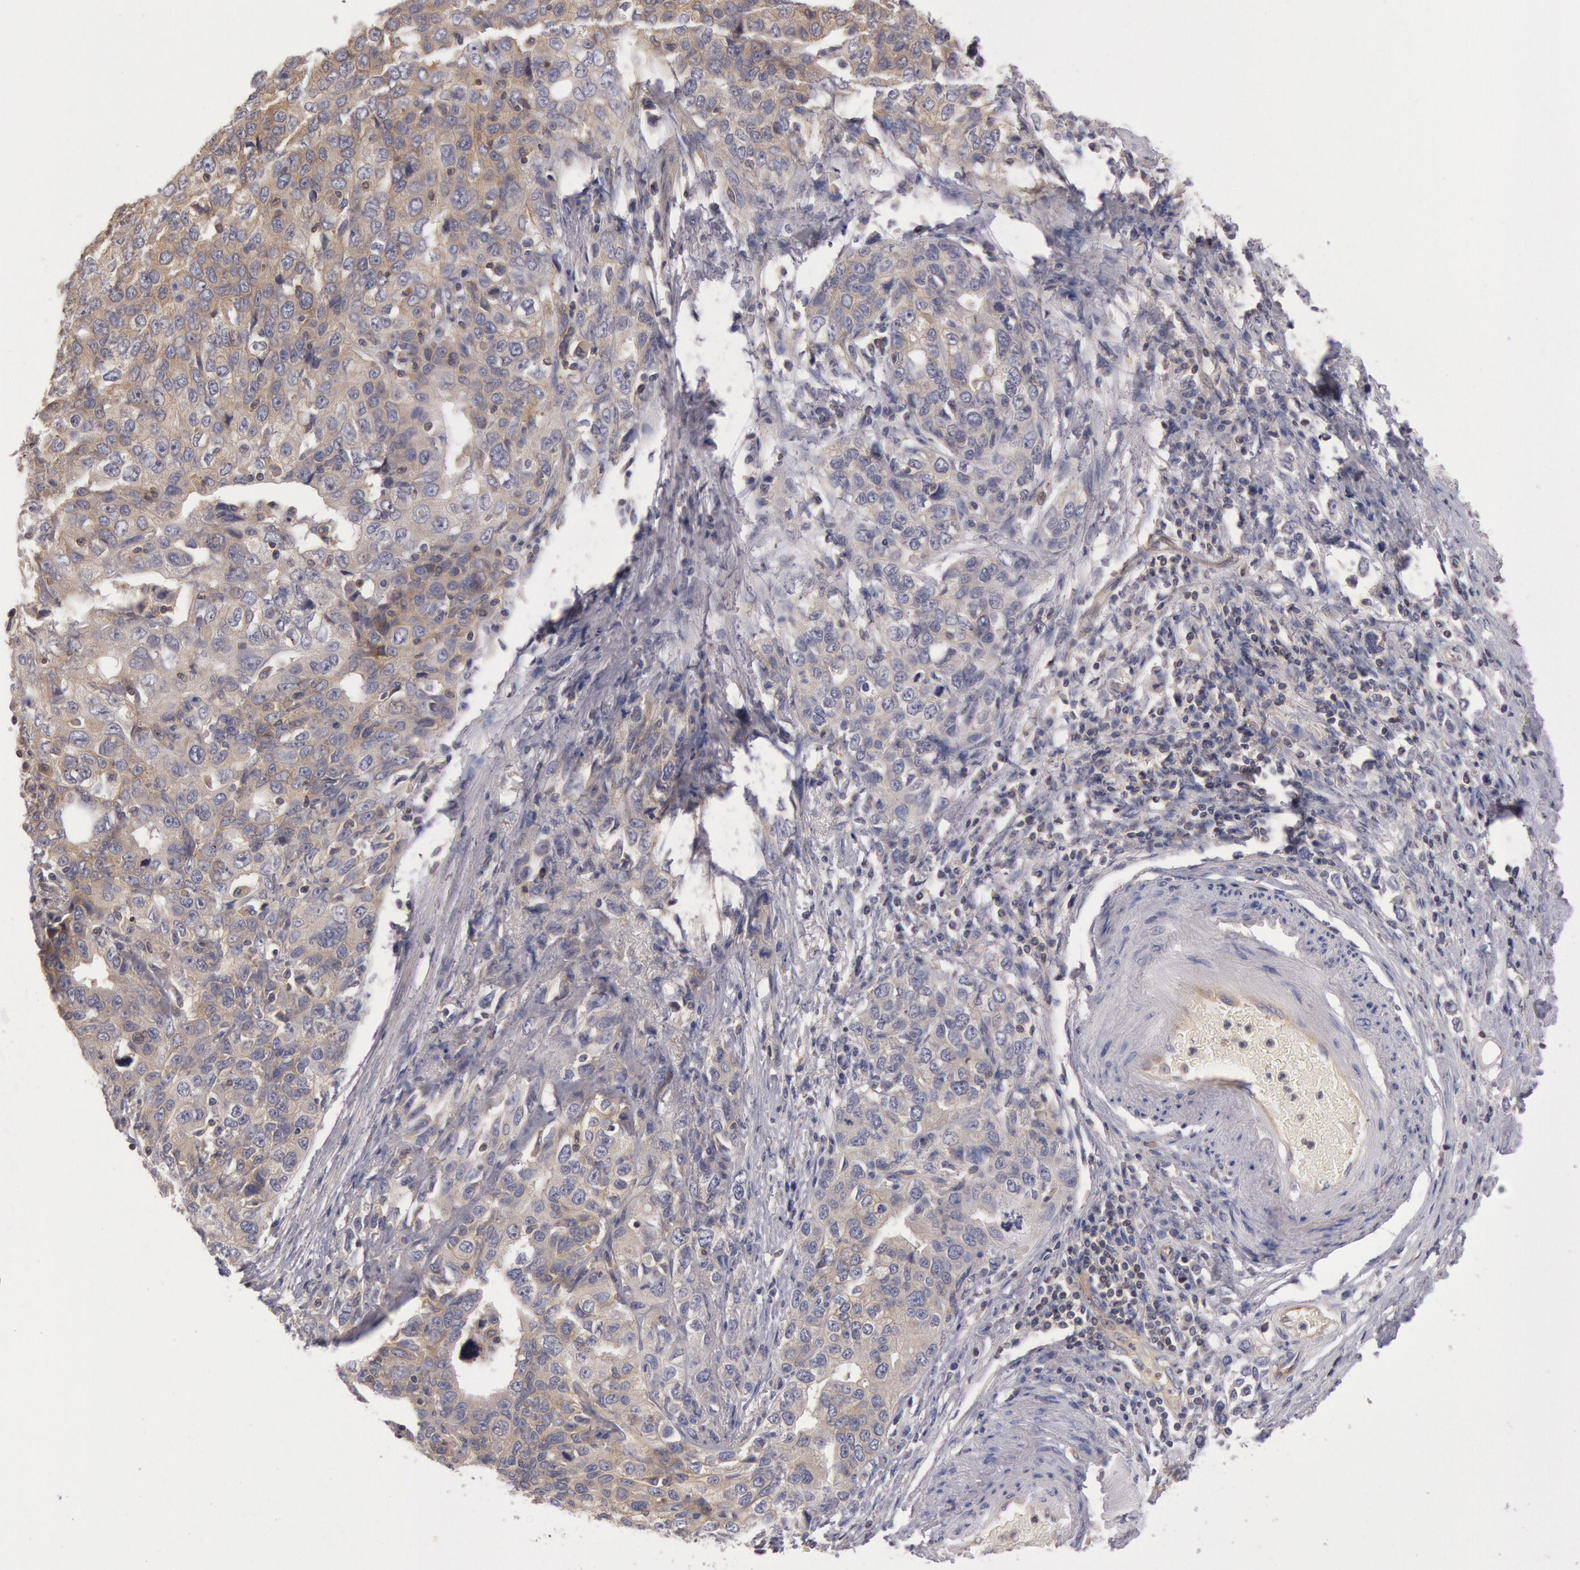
{"staining": {"intensity": "weak", "quantity": ">75%", "location": "cytoplasmic/membranous"}, "tissue": "stomach cancer", "cell_type": "Tumor cells", "image_type": "cancer", "snomed": [{"axis": "morphology", "description": "Adenocarcinoma, NOS"}, {"axis": "topography", "description": "Stomach, upper"}], "caption": "A histopathology image showing weak cytoplasmic/membranous expression in about >75% of tumor cells in adenocarcinoma (stomach), as visualized by brown immunohistochemical staining.", "gene": "PIK3R1", "patient": {"sex": "male", "age": 76}}